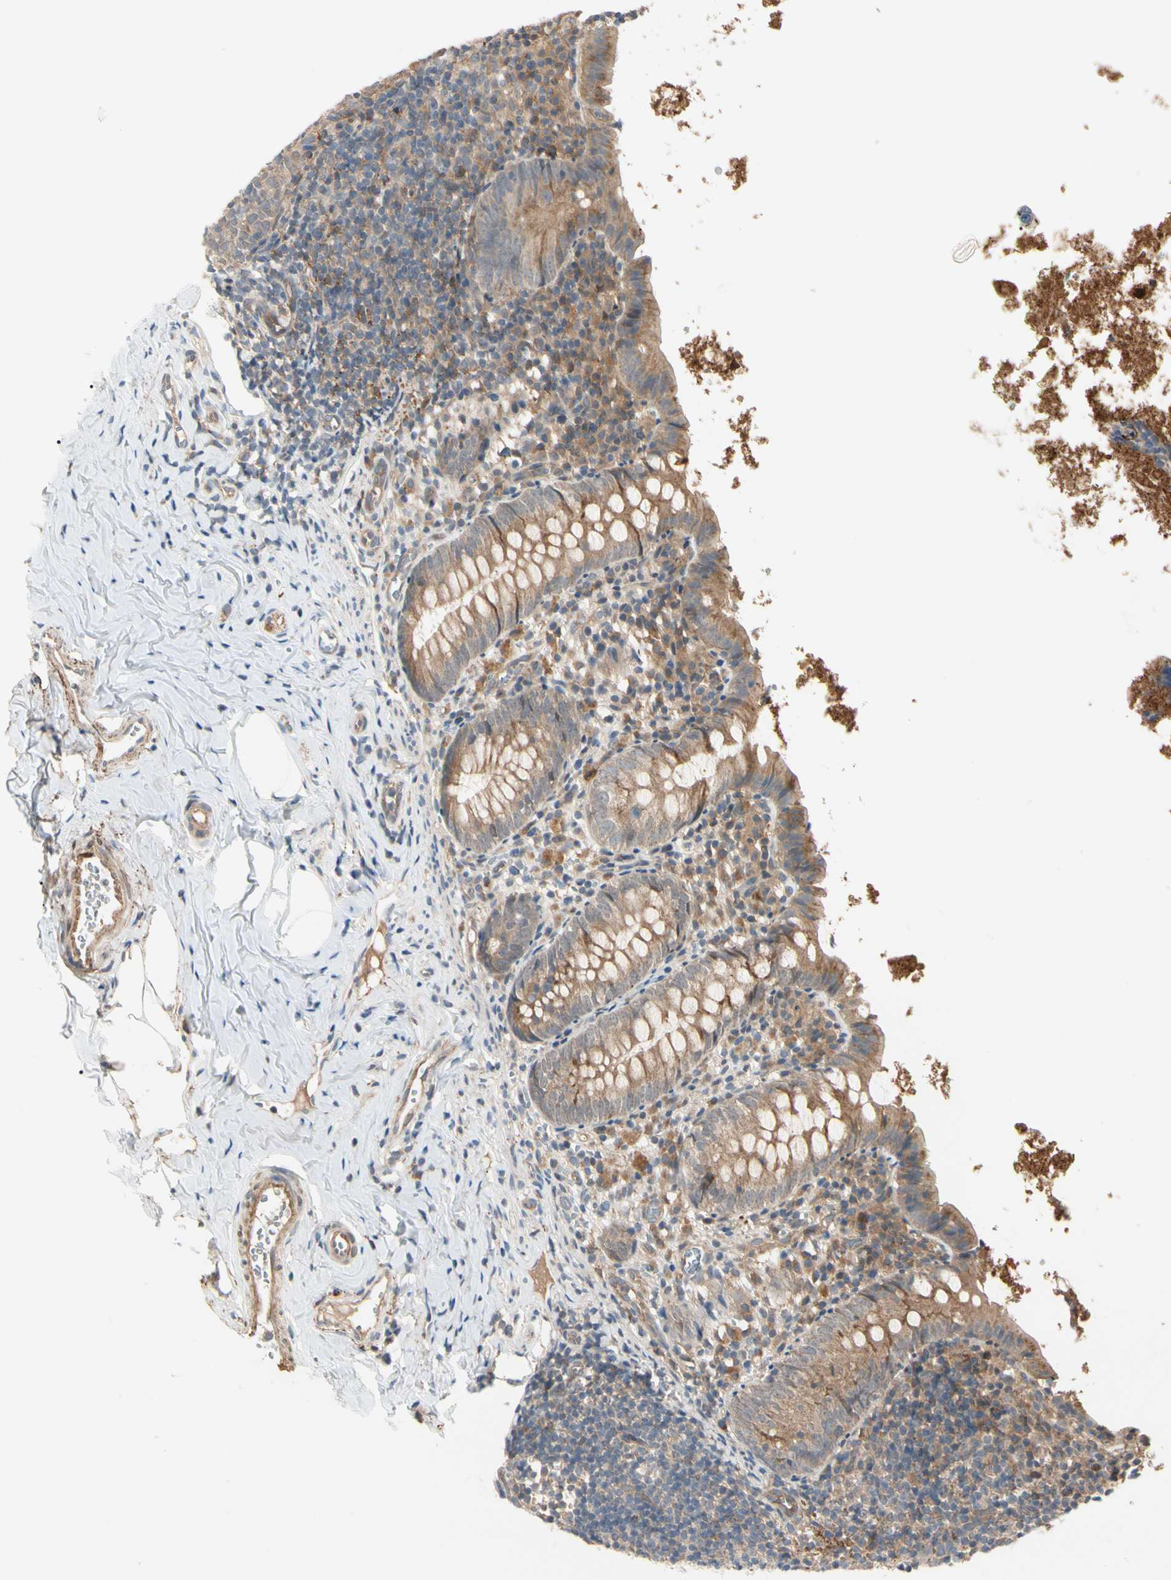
{"staining": {"intensity": "moderate", "quantity": ">75%", "location": "cytoplasmic/membranous"}, "tissue": "appendix", "cell_type": "Glandular cells", "image_type": "normal", "snomed": [{"axis": "morphology", "description": "Normal tissue, NOS"}, {"axis": "topography", "description": "Appendix"}], "caption": "The image shows a brown stain indicating the presence of a protein in the cytoplasmic/membranous of glandular cells in appendix. (Brightfield microscopy of DAB IHC at high magnification).", "gene": "F2R", "patient": {"sex": "female", "age": 10}}